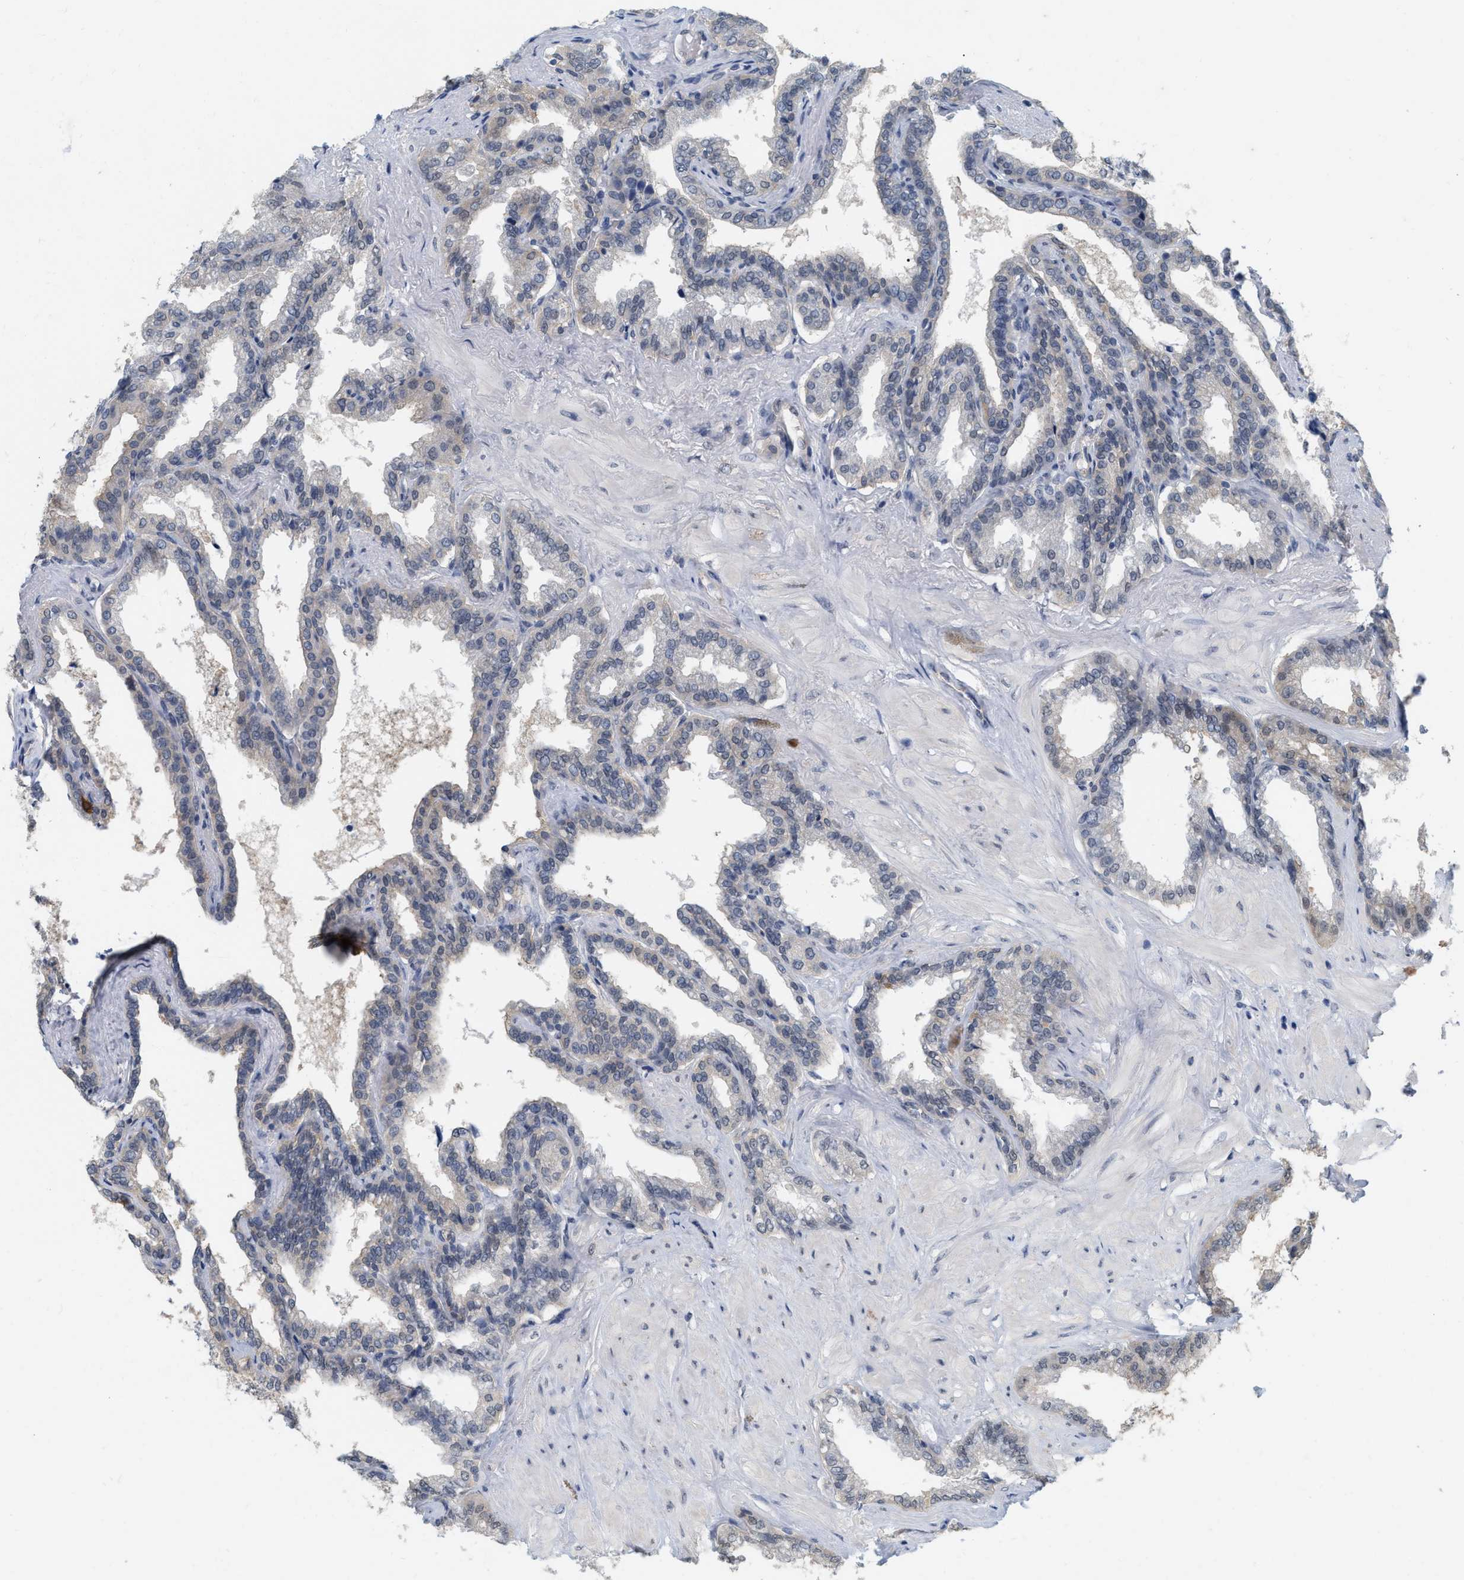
{"staining": {"intensity": "weak", "quantity": "25%-75%", "location": "cytoplasmic/membranous,nuclear"}, "tissue": "seminal vesicle", "cell_type": "Glandular cells", "image_type": "normal", "snomed": [{"axis": "morphology", "description": "Normal tissue, NOS"}, {"axis": "topography", "description": "Seminal veicle"}], "caption": "Immunohistochemistry (IHC) of unremarkable seminal vesicle reveals low levels of weak cytoplasmic/membranous,nuclear positivity in about 25%-75% of glandular cells.", "gene": "RUVBL1", "patient": {"sex": "male", "age": 46}}